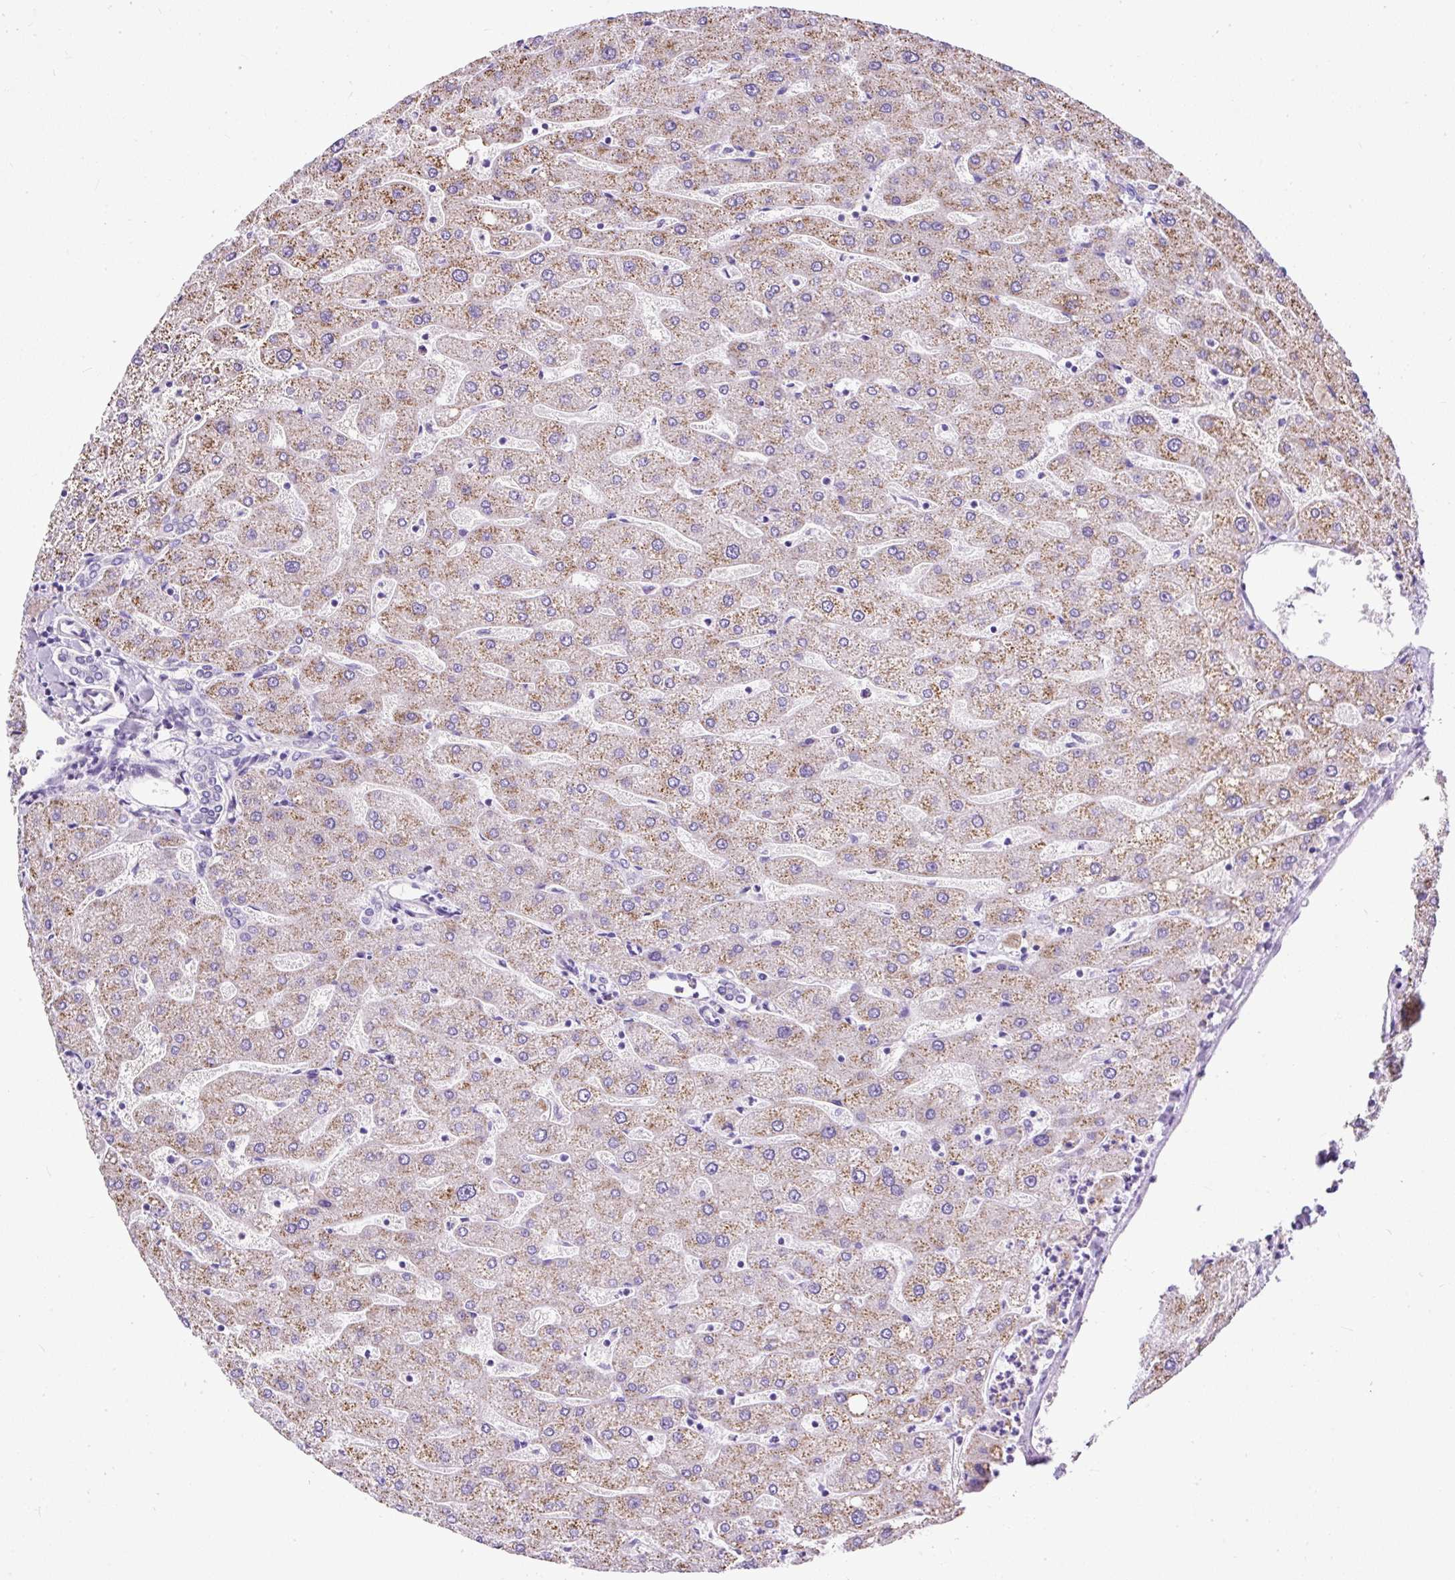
{"staining": {"intensity": "negative", "quantity": "none", "location": "none"}, "tissue": "liver", "cell_type": "Cholangiocytes", "image_type": "normal", "snomed": [{"axis": "morphology", "description": "Normal tissue, NOS"}, {"axis": "topography", "description": "Liver"}], "caption": "DAB (3,3'-diaminobenzidine) immunohistochemical staining of normal human liver displays no significant staining in cholangiocytes. The staining is performed using DAB (3,3'-diaminobenzidine) brown chromogen with nuclei counter-stained in using hematoxylin.", "gene": "STOX2", "patient": {"sex": "male", "age": 67}}